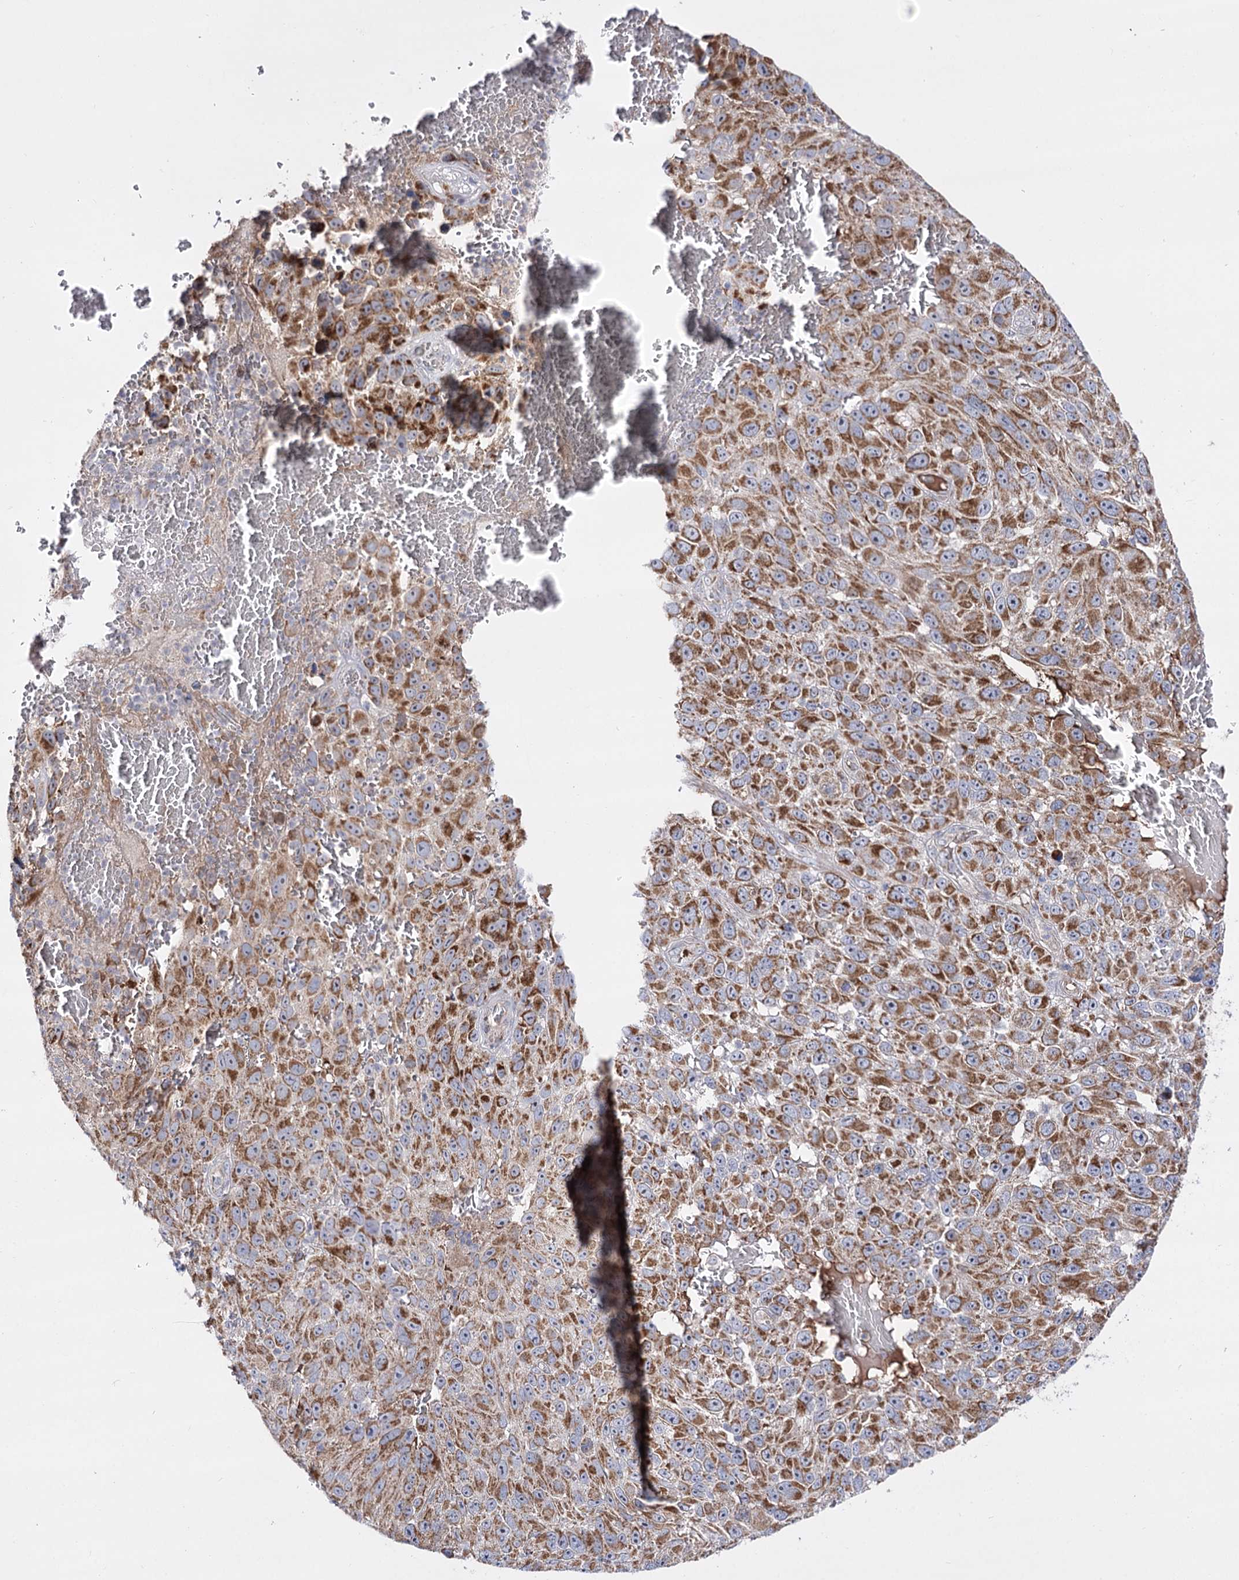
{"staining": {"intensity": "moderate", "quantity": ">75%", "location": "cytoplasmic/membranous"}, "tissue": "melanoma", "cell_type": "Tumor cells", "image_type": "cancer", "snomed": [{"axis": "morphology", "description": "Malignant melanoma, NOS"}, {"axis": "topography", "description": "Skin"}], "caption": "Immunohistochemistry (IHC) micrograph of human melanoma stained for a protein (brown), which shows medium levels of moderate cytoplasmic/membranous staining in approximately >75% of tumor cells.", "gene": "NADK2", "patient": {"sex": "female", "age": 96}}